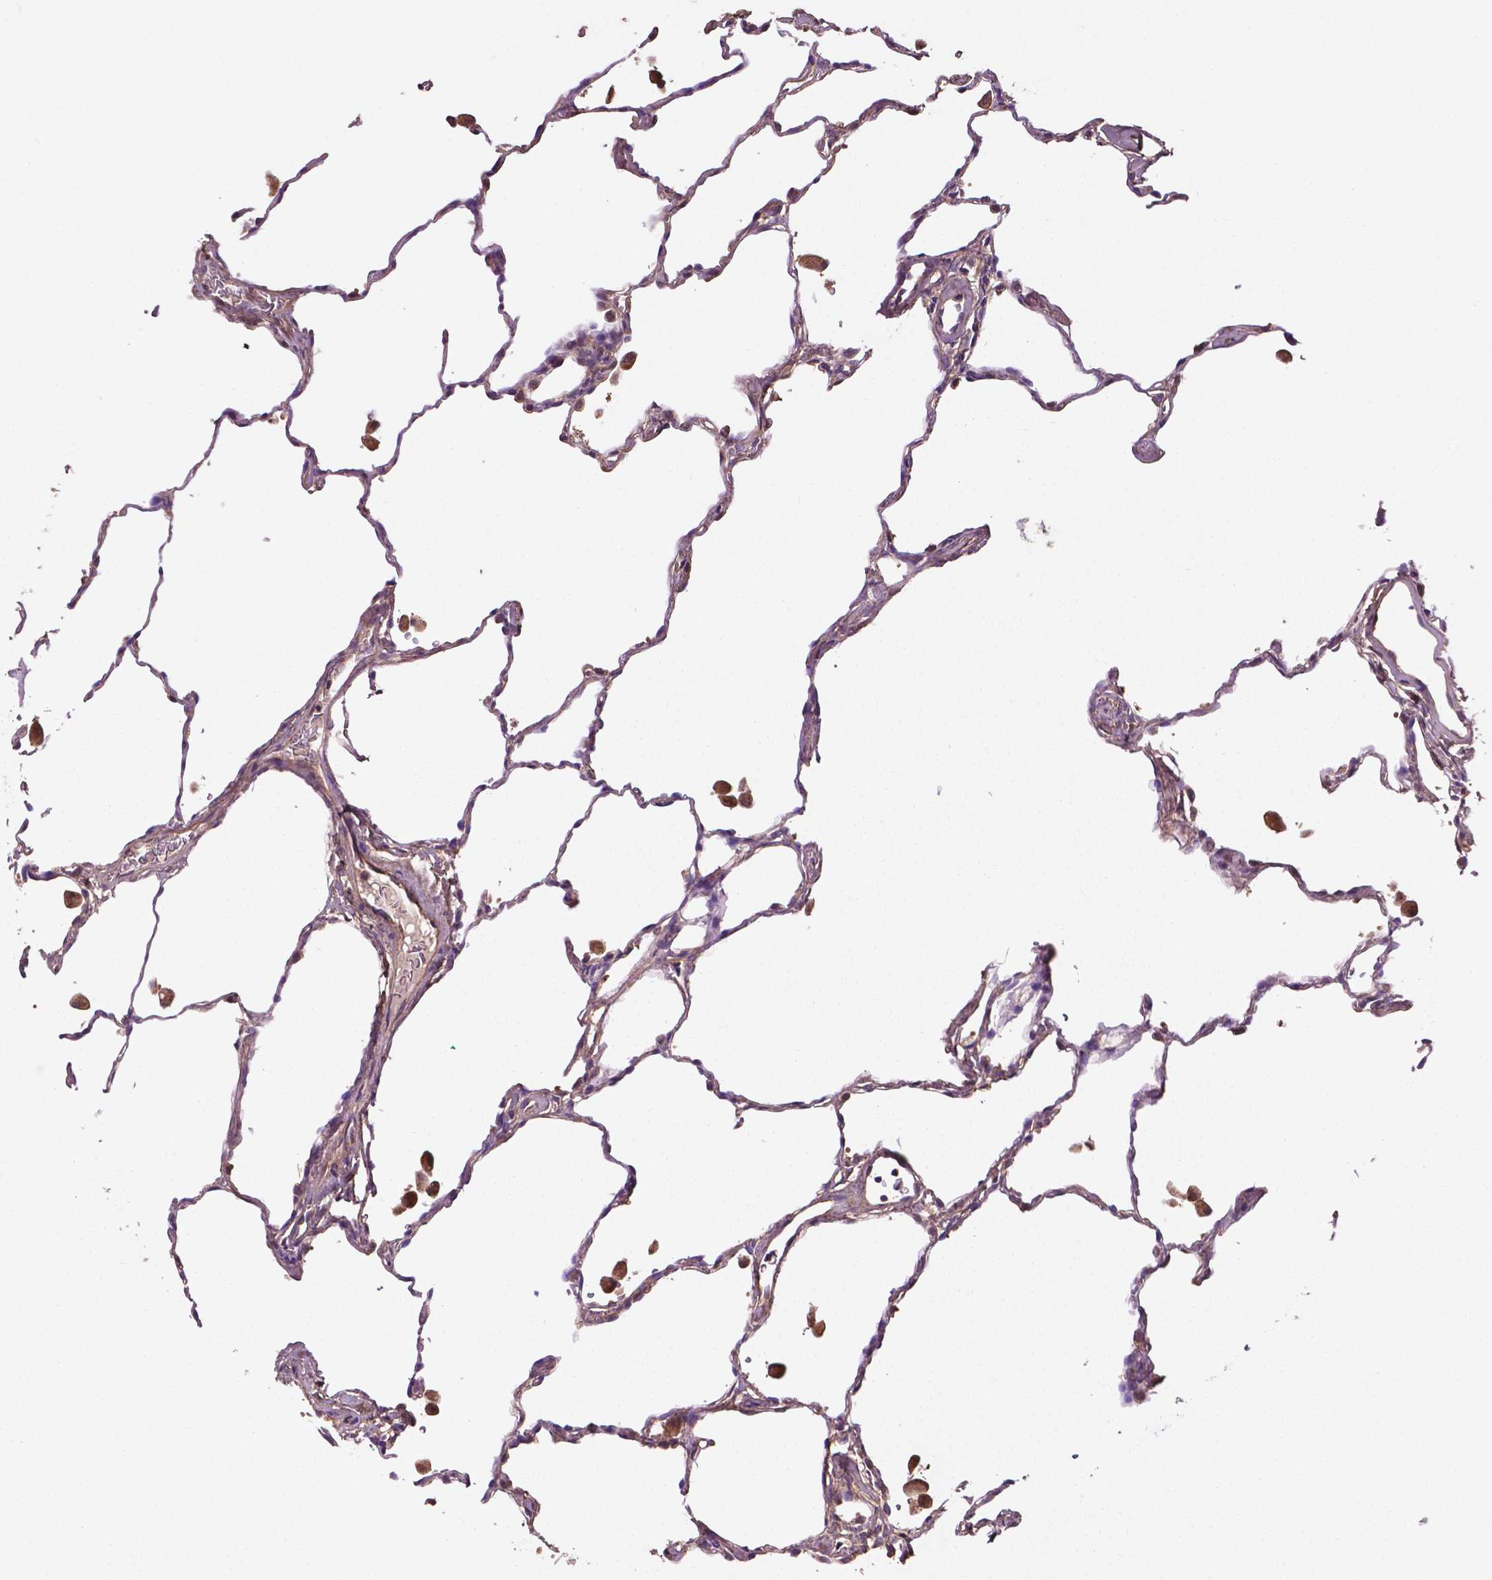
{"staining": {"intensity": "moderate", "quantity": "25%-75%", "location": "cytoplasmic/membranous"}, "tissue": "lung", "cell_type": "Alveolar cells", "image_type": "normal", "snomed": [{"axis": "morphology", "description": "Normal tissue, NOS"}, {"axis": "topography", "description": "Lung"}], "caption": "Benign lung was stained to show a protein in brown. There is medium levels of moderate cytoplasmic/membranous expression in approximately 25%-75% of alveolar cells.", "gene": "GJA9", "patient": {"sex": "female", "age": 47}}